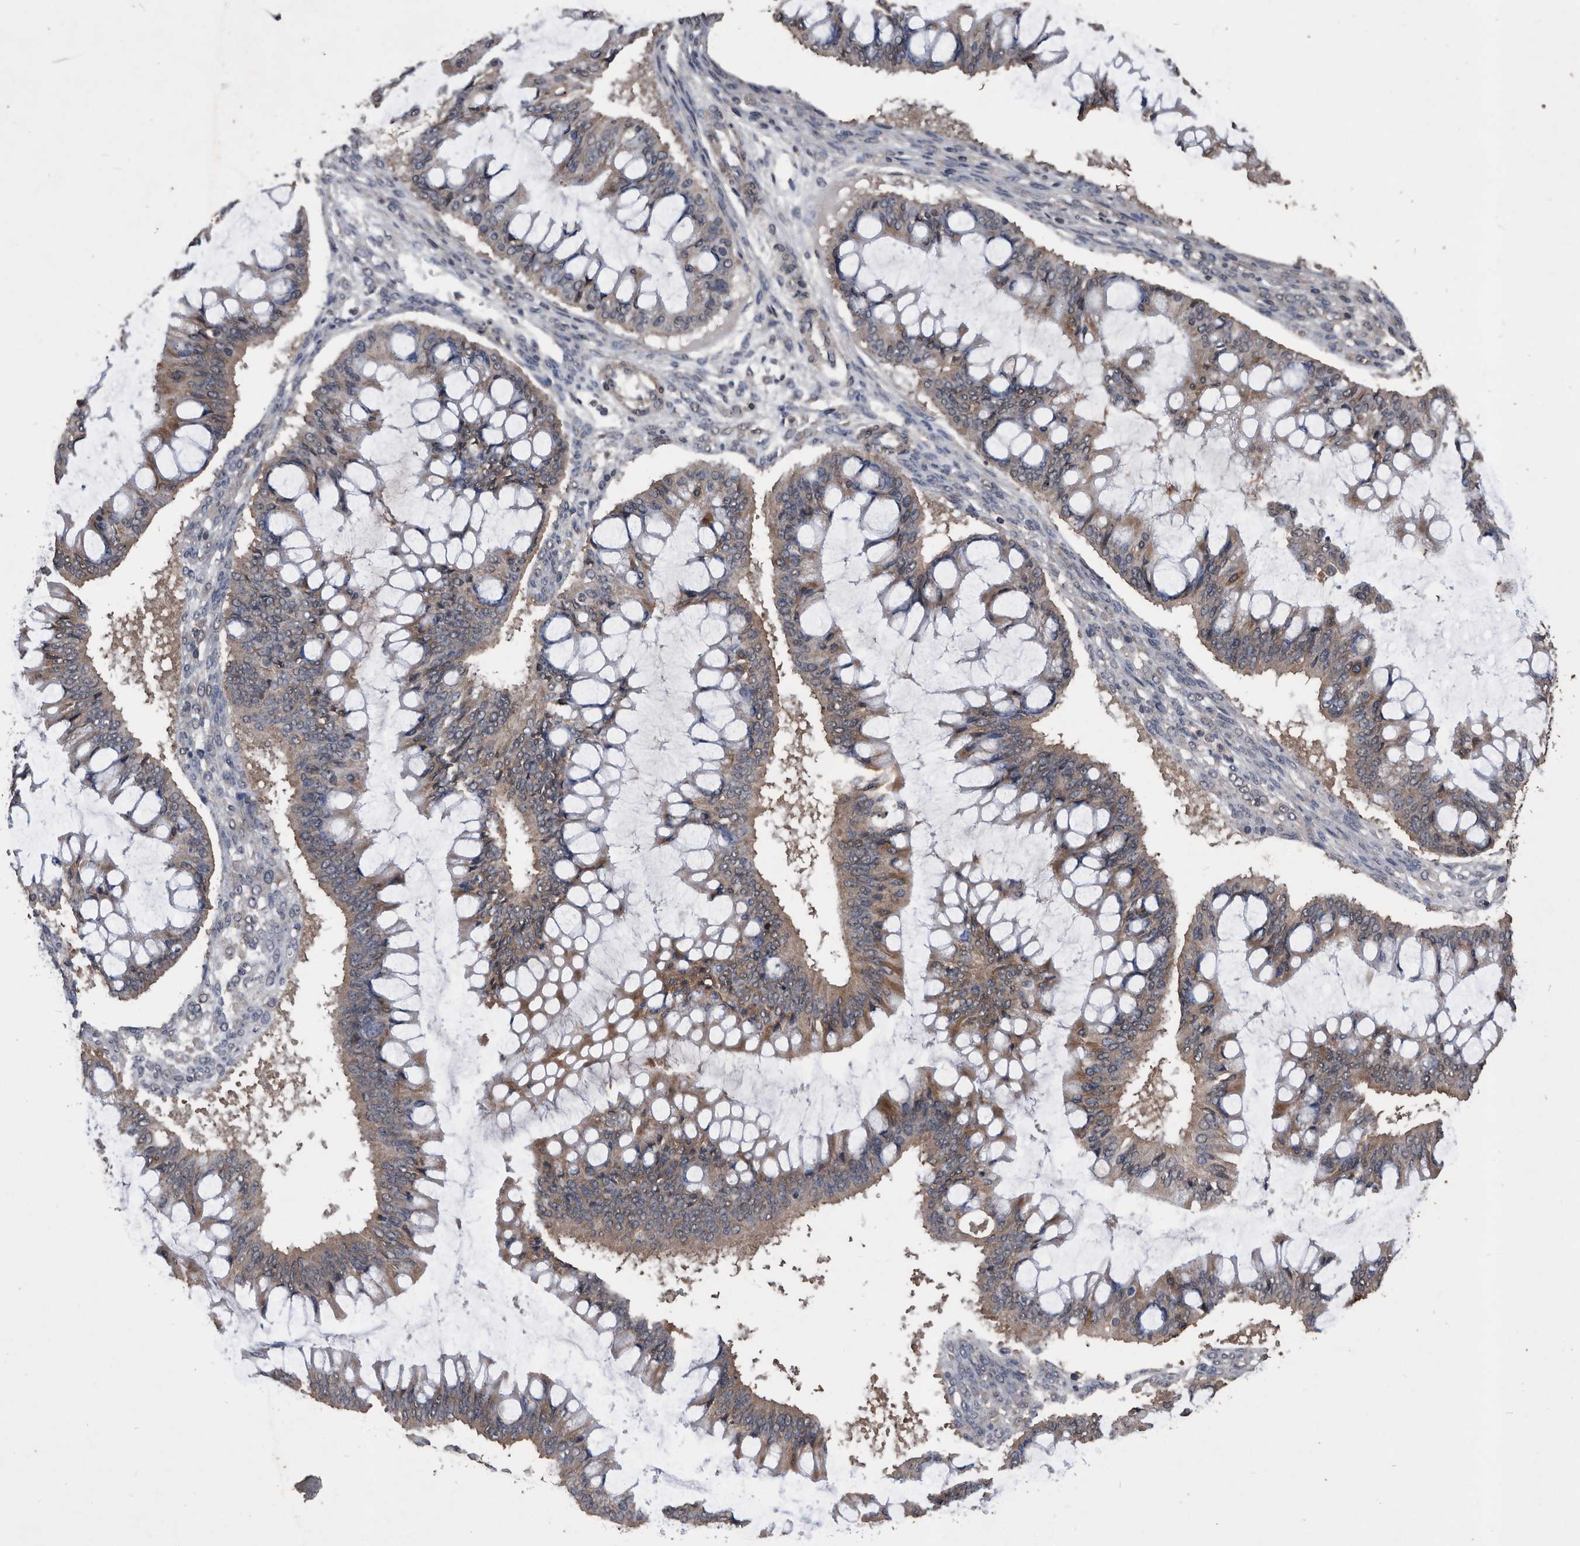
{"staining": {"intensity": "weak", "quantity": "25%-75%", "location": "cytoplasmic/membranous"}, "tissue": "ovarian cancer", "cell_type": "Tumor cells", "image_type": "cancer", "snomed": [{"axis": "morphology", "description": "Cystadenocarcinoma, mucinous, NOS"}, {"axis": "topography", "description": "Ovary"}], "caption": "Weak cytoplasmic/membranous positivity is present in about 25%-75% of tumor cells in ovarian cancer (mucinous cystadenocarcinoma).", "gene": "NRBP1", "patient": {"sex": "female", "age": 73}}